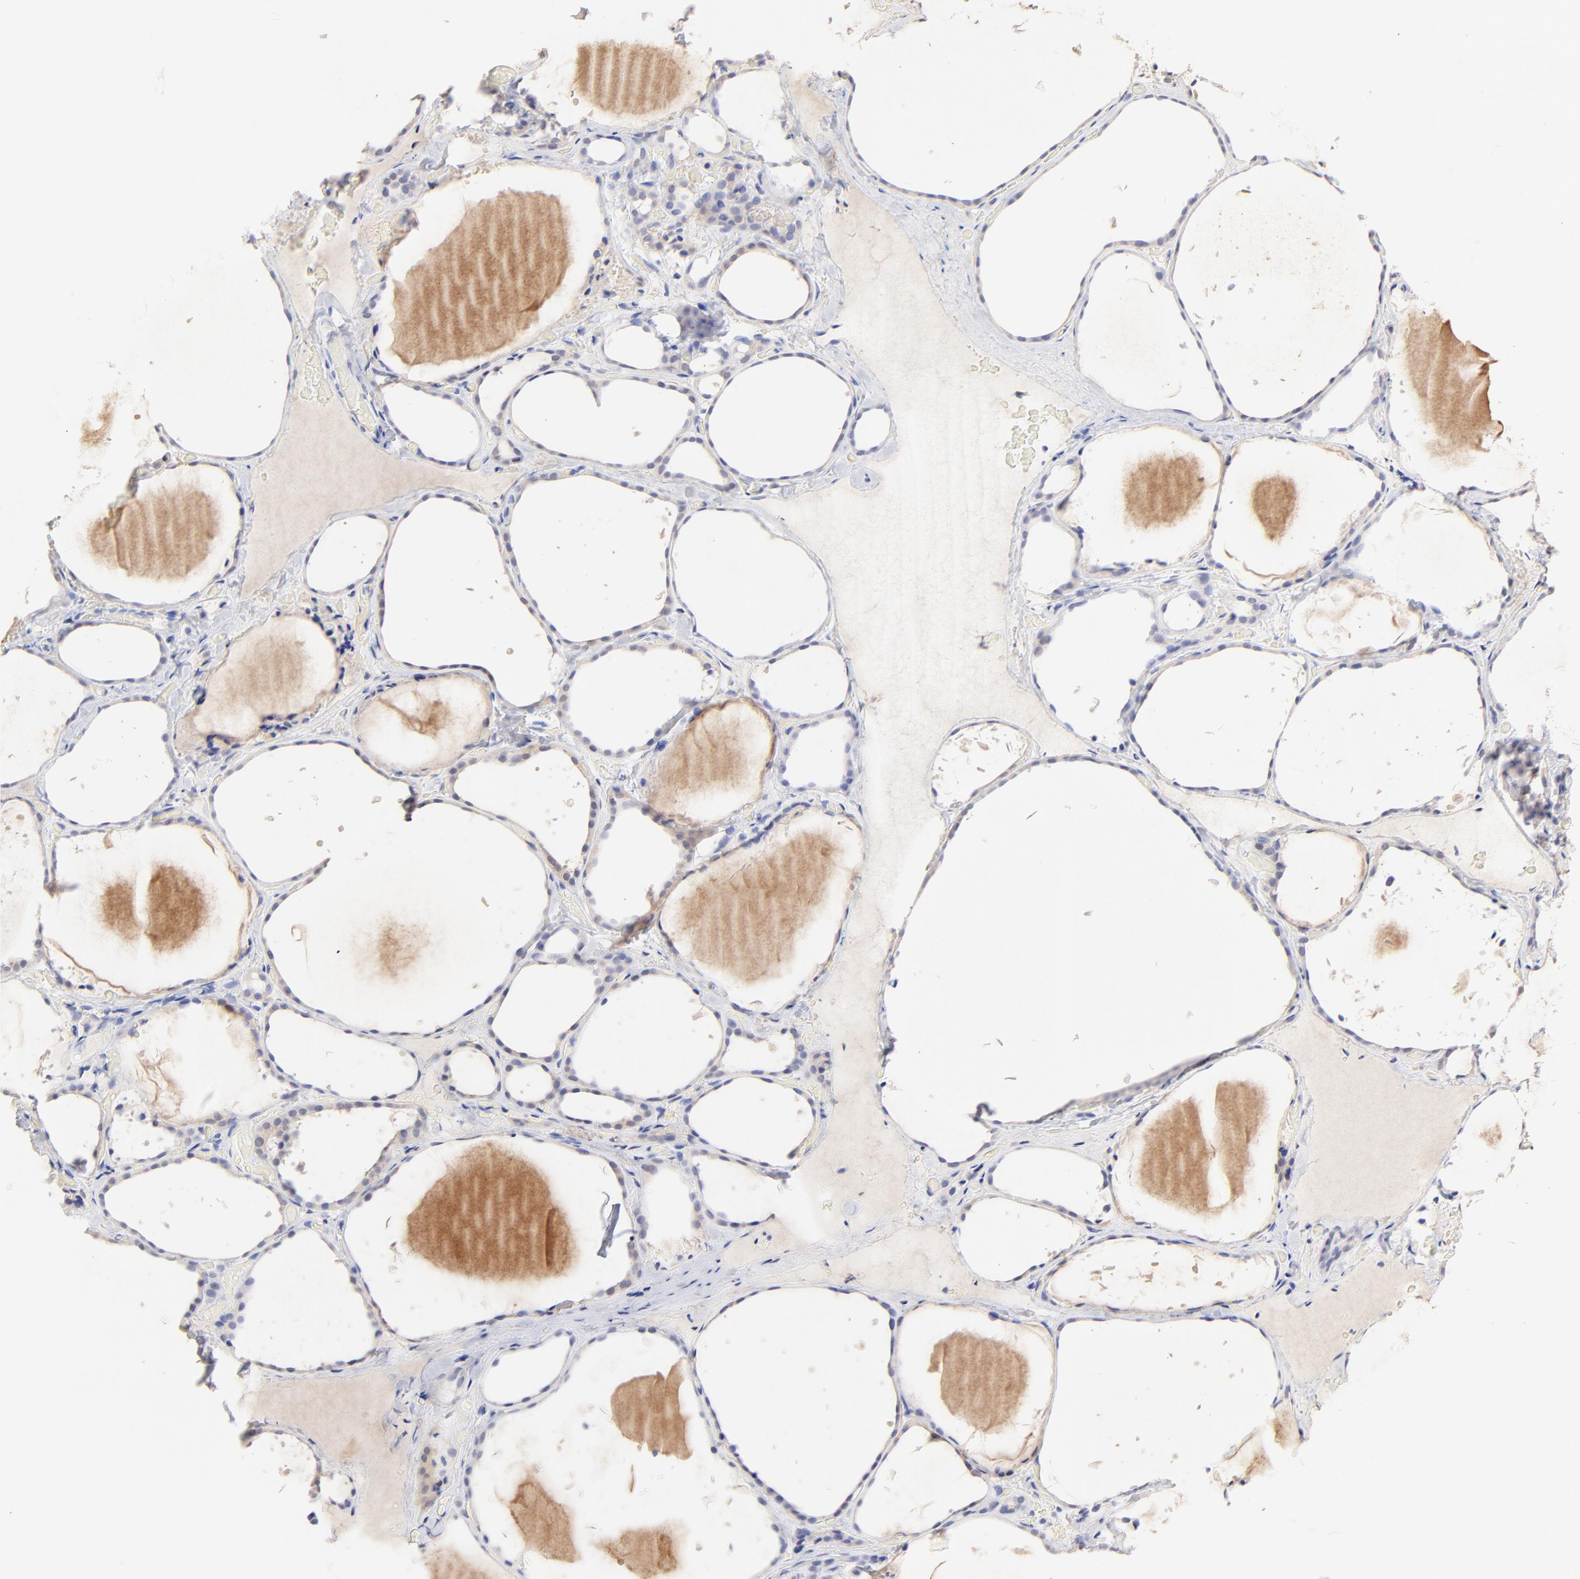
{"staining": {"intensity": "weak", "quantity": ">75%", "location": "cytoplasmic/membranous"}, "tissue": "thyroid gland", "cell_type": "Glandular cells", "image_type": "normal", "snomed": [{"axis": "morphology", "description": "Normal tissue, NOS"}, {"axis": "topography", "description": "Thyroid gland"}], "caption": "Weak cytoplasmic/membranous protein positivity is present in approximately >75% of glandular cells in thyroid gland. The protein of interest is shown in brown color, while the nuclei are stained blue.", "gene": "CFAP57", "patient": {"sex": "female", "age": 22}}